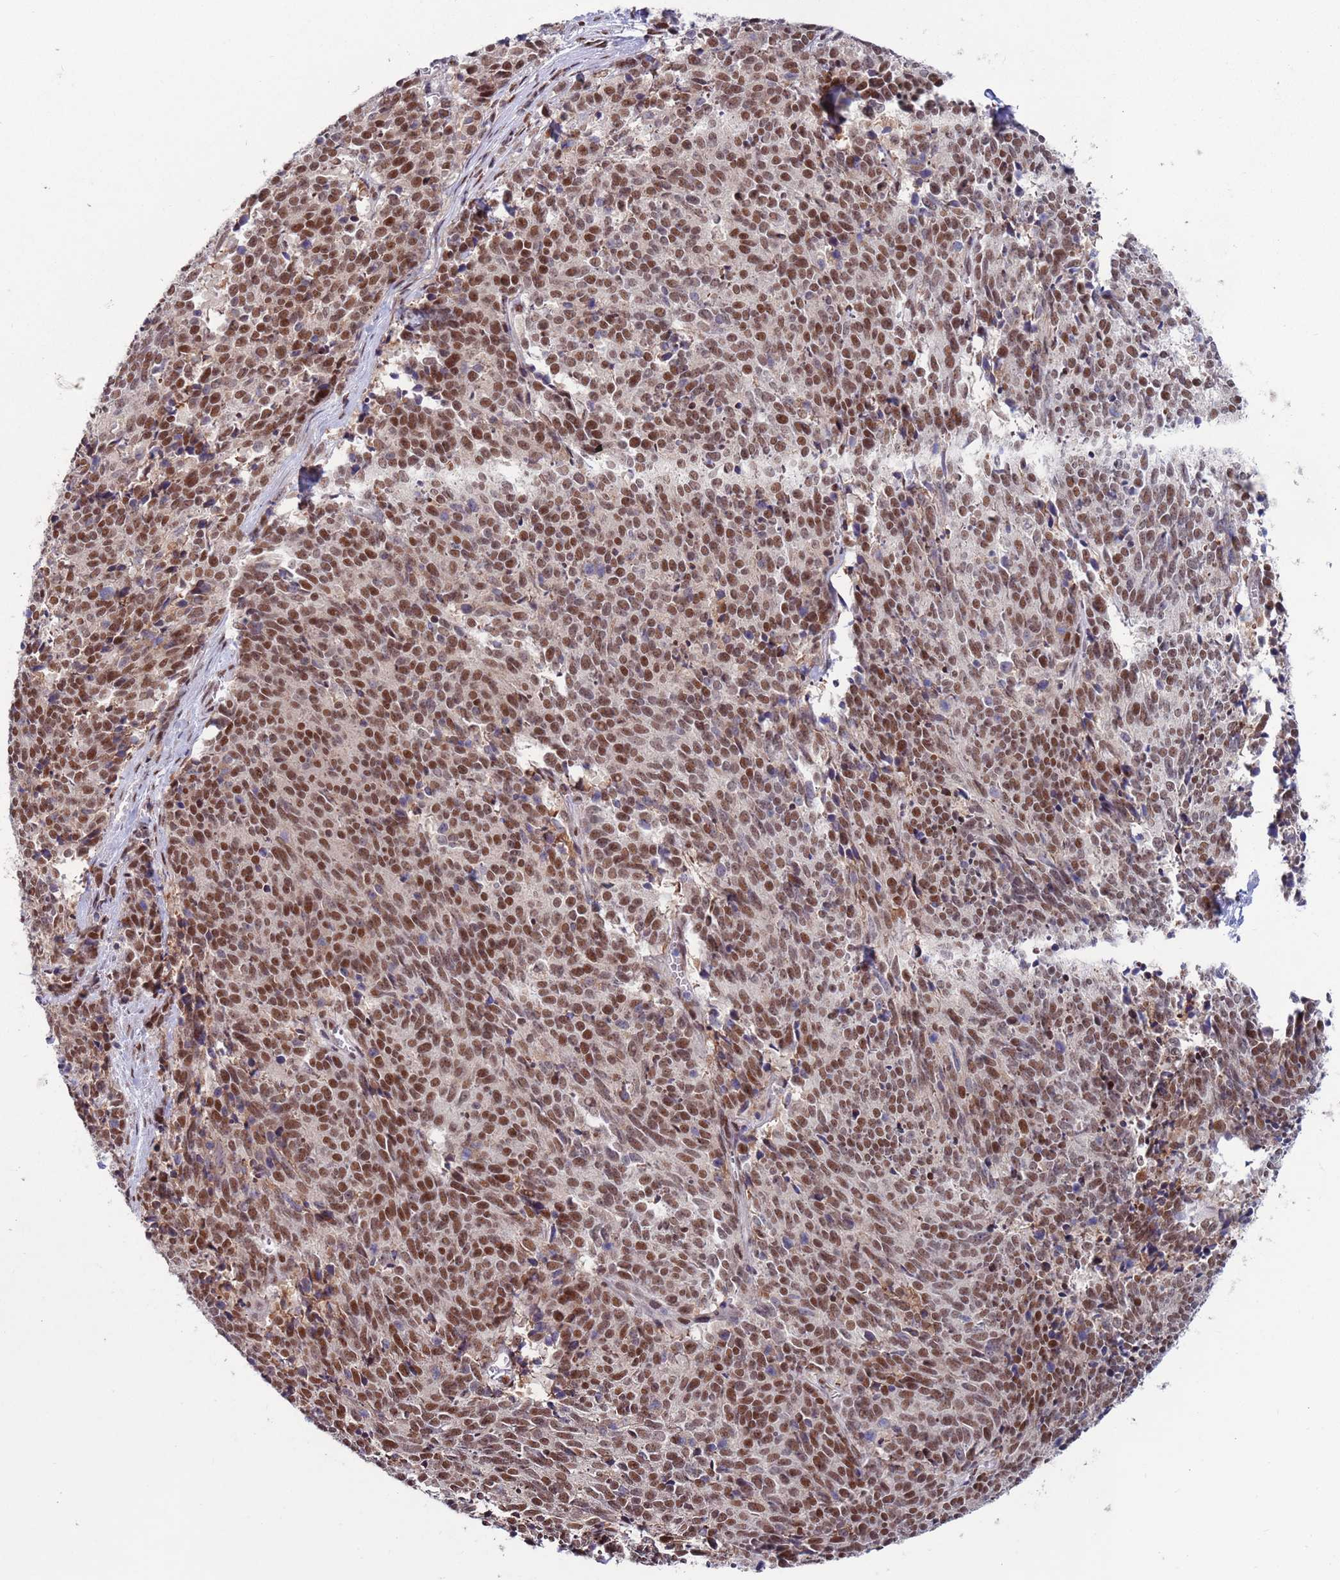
{"staining": {"intensity": "moderate", "quantity": ">75%", "location": "nuclear"}, "tissue": "cervical cancer", "cell_type": "Tumor cells", "image_type": "cancer", "snomed": [{"axis": "morphology", "description": "Squamous cell carcinoma, NOS"}, {"axis": "topography", "description": "Cervix"}], "caption": "This is an image of immunohistochemistry (IHC) staining of cervical cancer, which shows moderate positivity in the nuclear of tumor cells.", "gene": "FBXO27", "patient": {"sex": "female", "age": 29}}